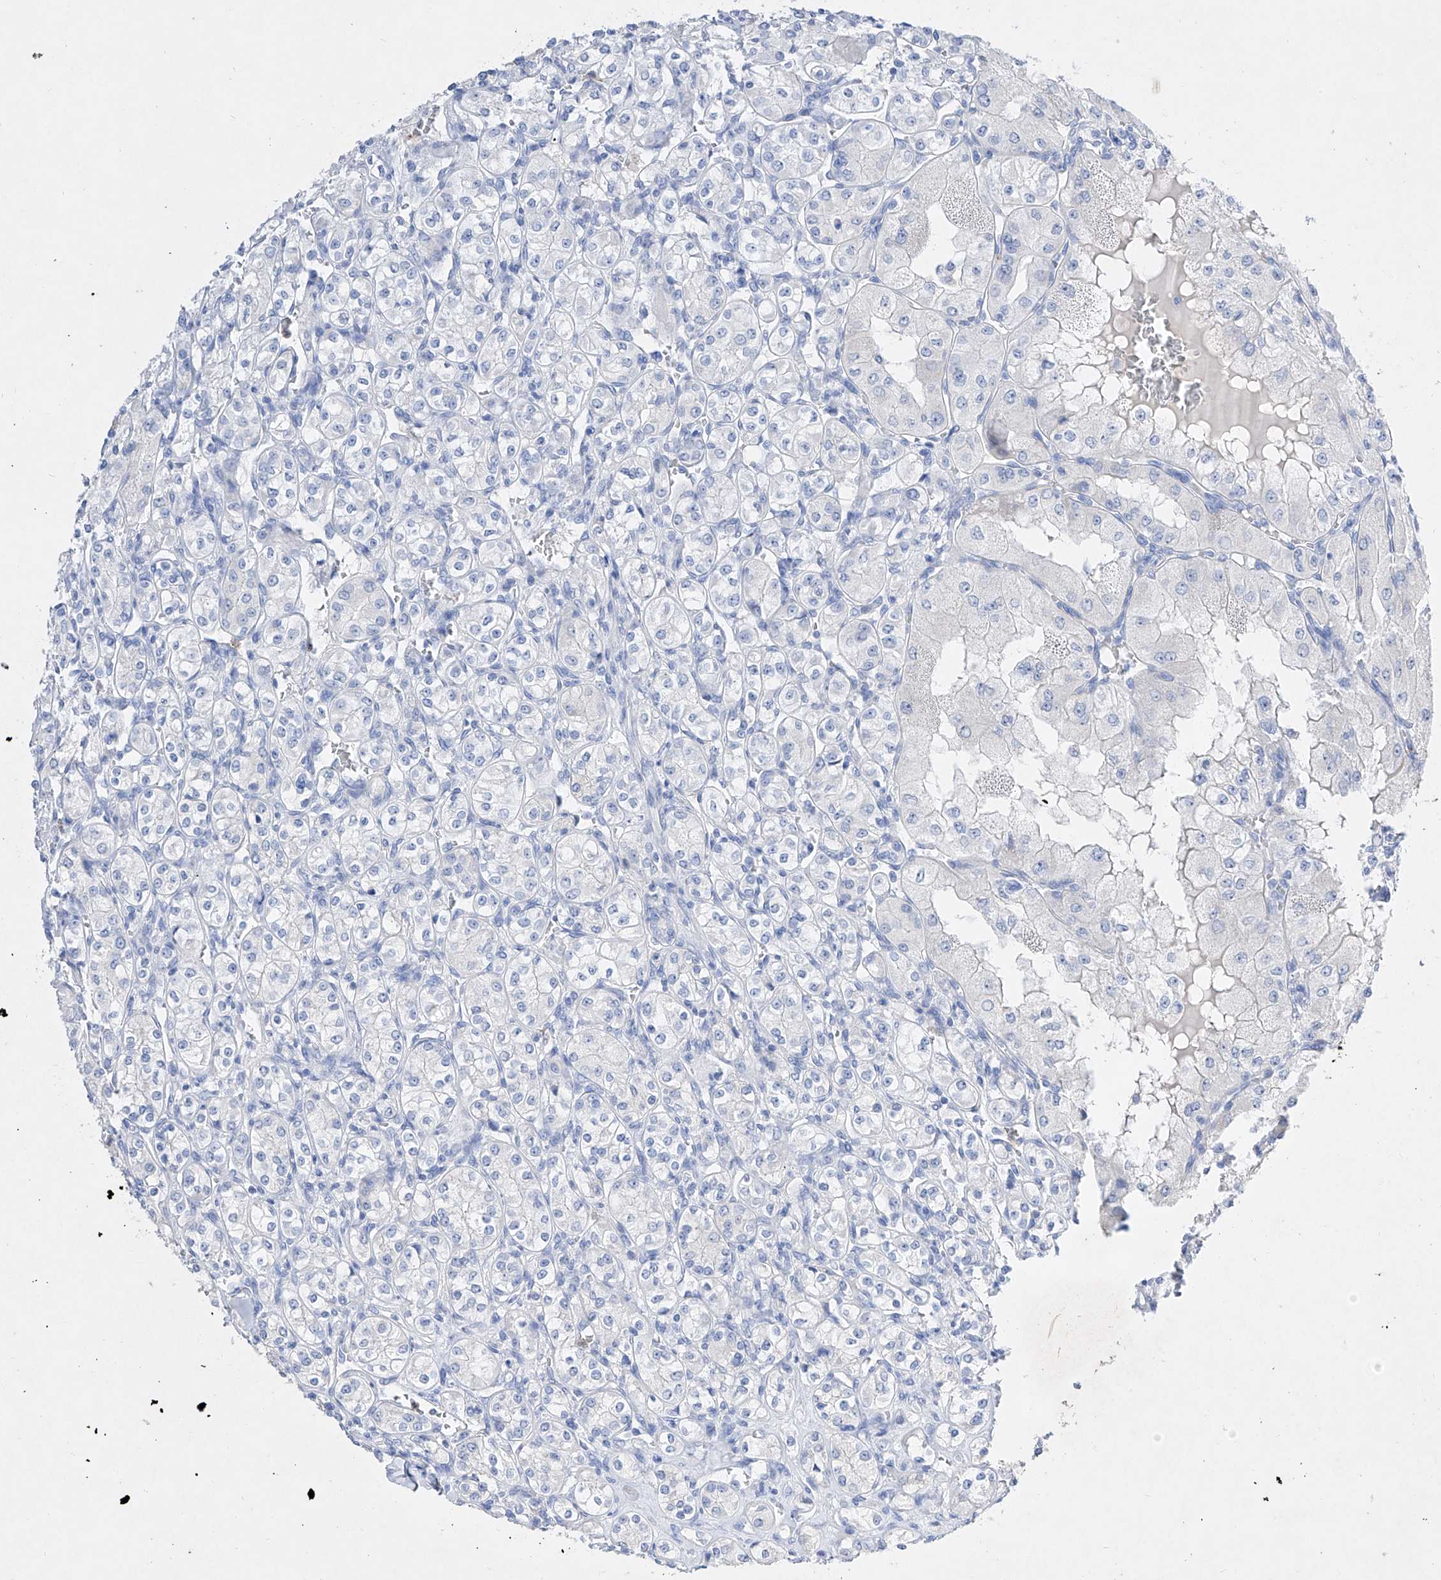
{"staining": {"intensity": "negative", "quantity": "none", "location": "none"}, "tissue": "renal cancer", "cell_type": "Tumor cells", "image_type": "cancer", "snomed": [{"axis": "morphology", "description": "Adenocarcinoma, NOS"}, {"axis": "topography", "description": "Kidney"}], "caption": "Tumor cells show no significant protein staining in renal cancer (adenocarcinoma).", "gene": "TM7SF2", "patient": {"sex": "male", "age": 77}}